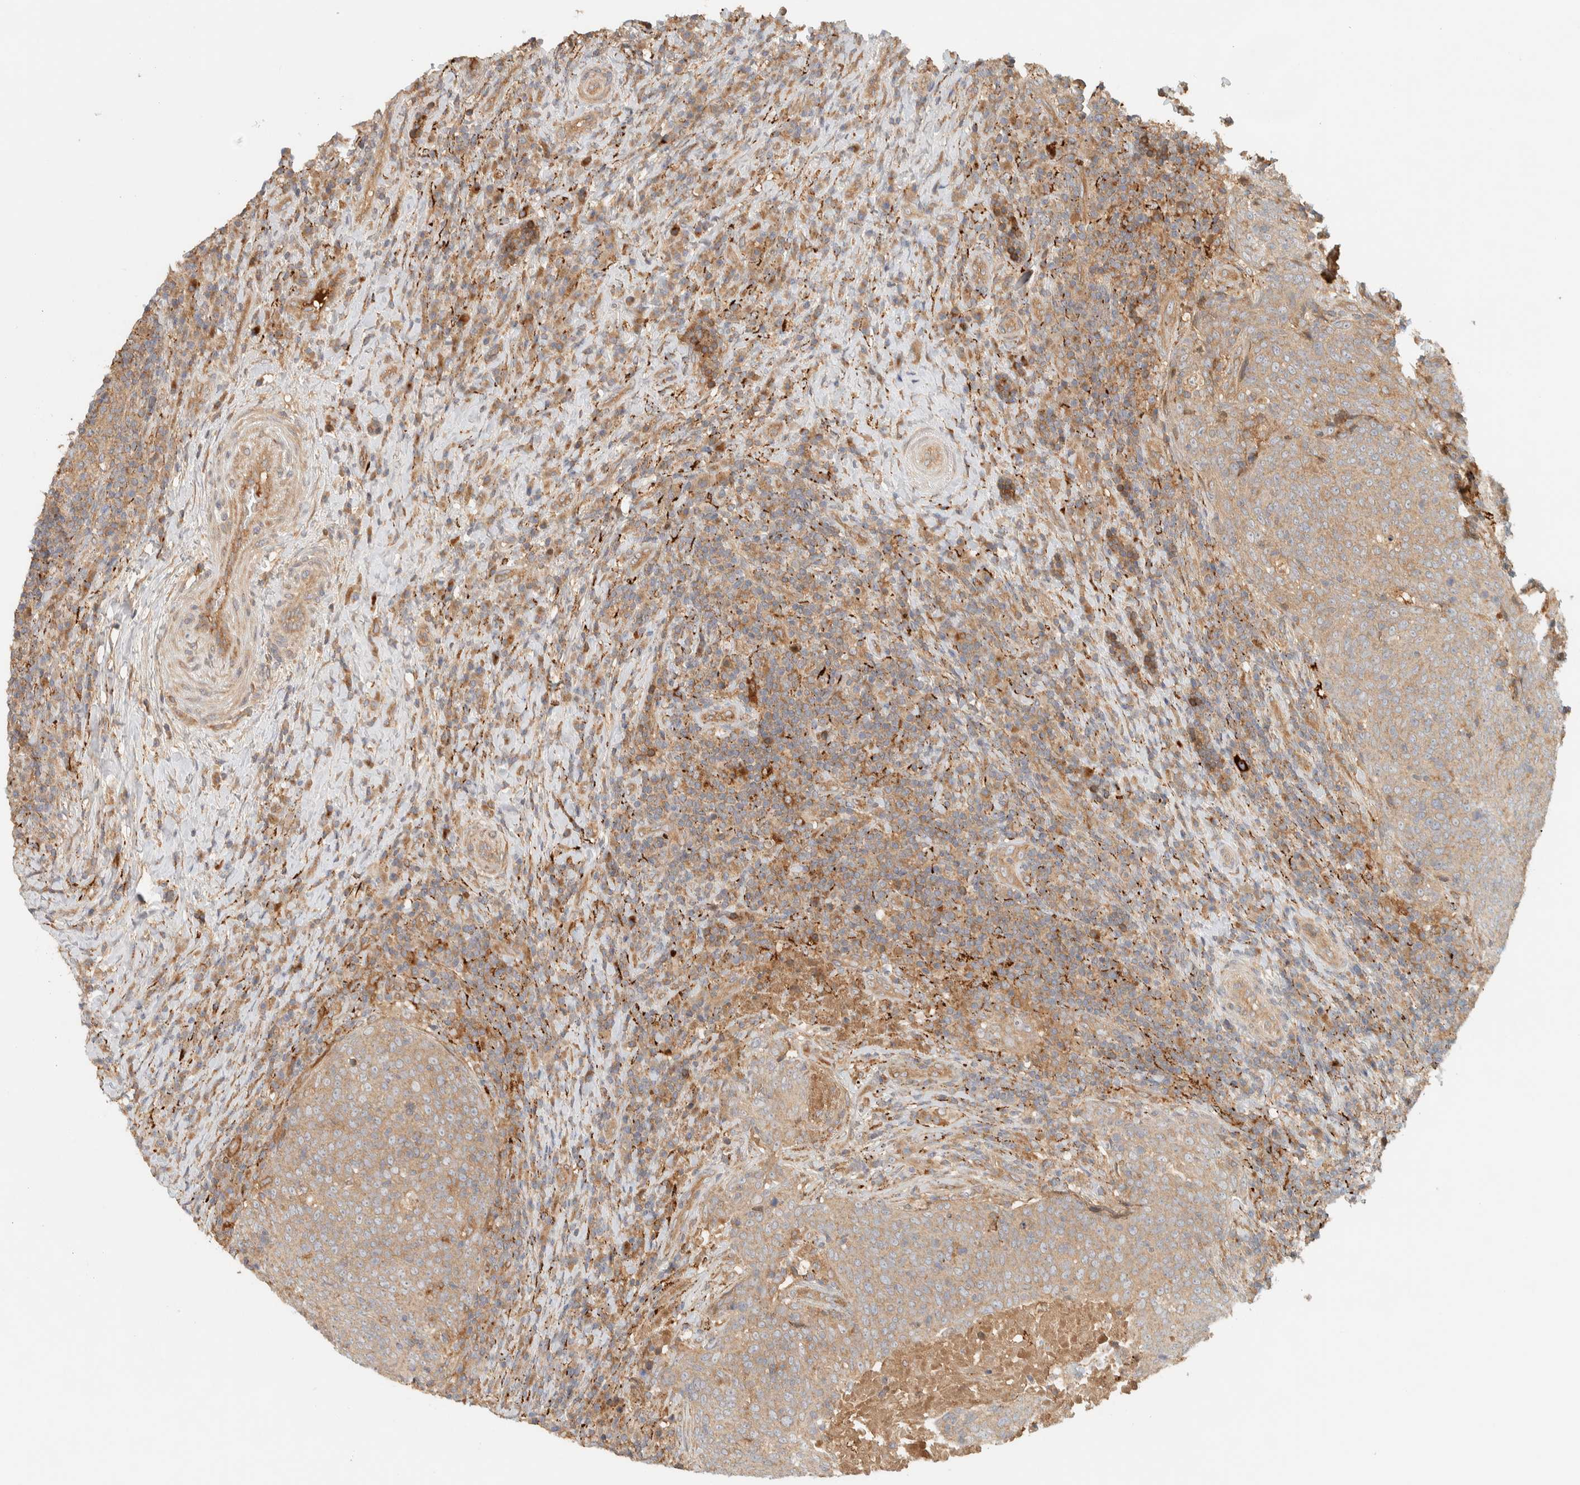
{"staining": {"intensity": "weak", "quantity": ">75%", "location": "cytoplasmic/membranous"}, "tissue": "head and neck cancer", "cell_type": "Tumor cells", "image_type": "cancer", "snomed": [{"axis": "morphology", "description": "Squamous cell carcinoma, NOS"}, {"axis": "morphology", "description": "Squamous cell carcinoma, metastatic, NOS"}, {"axis": "topography", "description": "Lymph node"}, {"axis": "topography", "description": "Head-Neck"}], "caption": "Immunohistochemical staining of head and neck squamous cell carcinoma exhibits low levels of weak cytoplasmic/membranous staining in about >75% of tumor cells.", "gene": "FAM167A", "patient": {"sex": "male", "age": 62}}